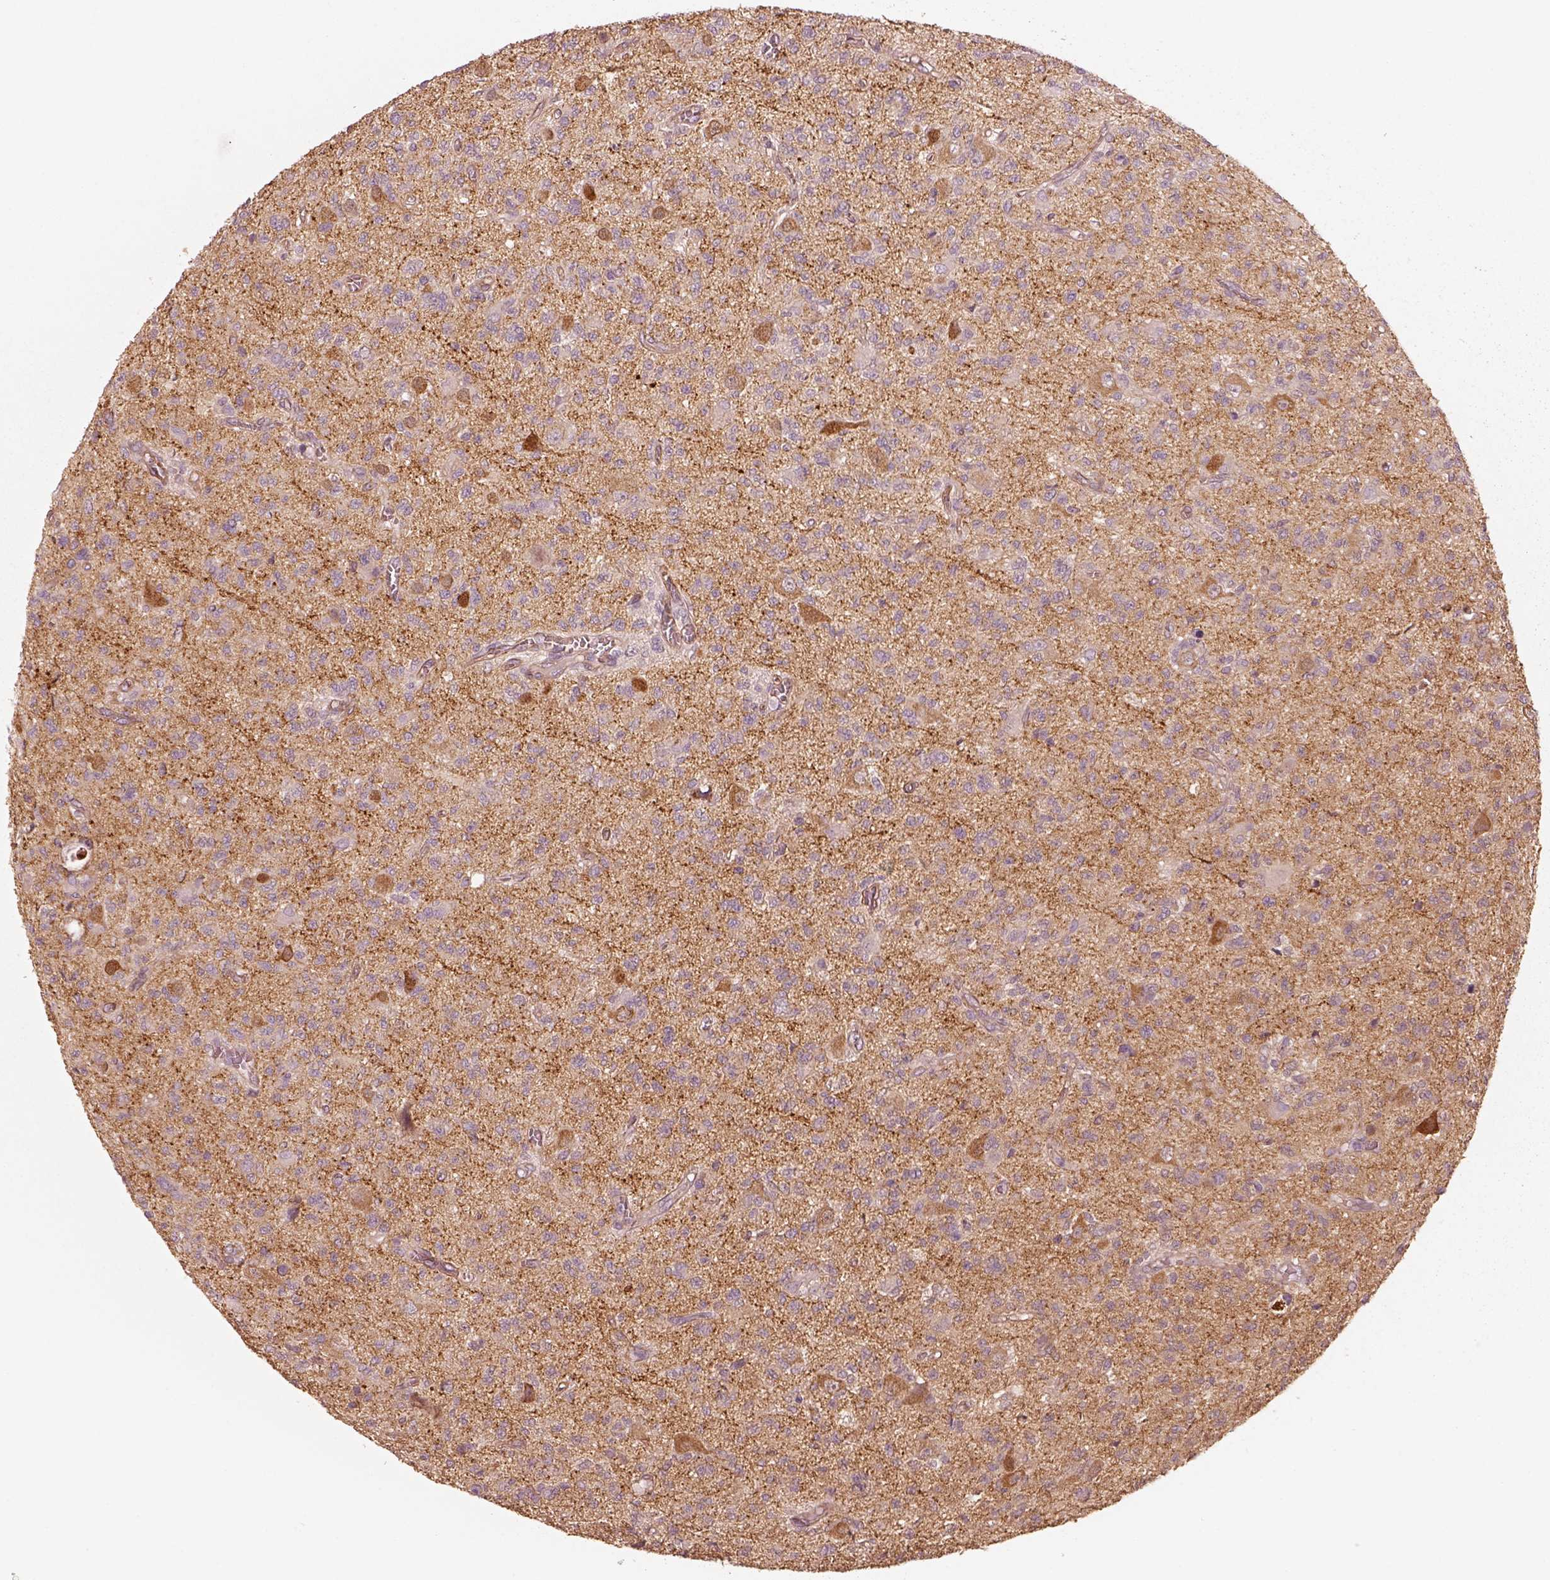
{"staining": {"intensity": "weak", "quantity": ">75%", "location": "cytoplasmic/membranous"}, "tissue": "glioma", "cell_type": "Tumor cells", "image_type": "cancer", "snomed": [{"axis": "morphology", "description": "Glioma, malignant, Low grade"}, {"axis": "topography", "description": "Brain"}], "caption": "Brown immunohistochemical staining in glioma demonstrates weak cytoplasmic/membranous expression in about >75% of tumor cells.", "gene": "CRYM", "patient": {"sex": "male", "age": 64}}